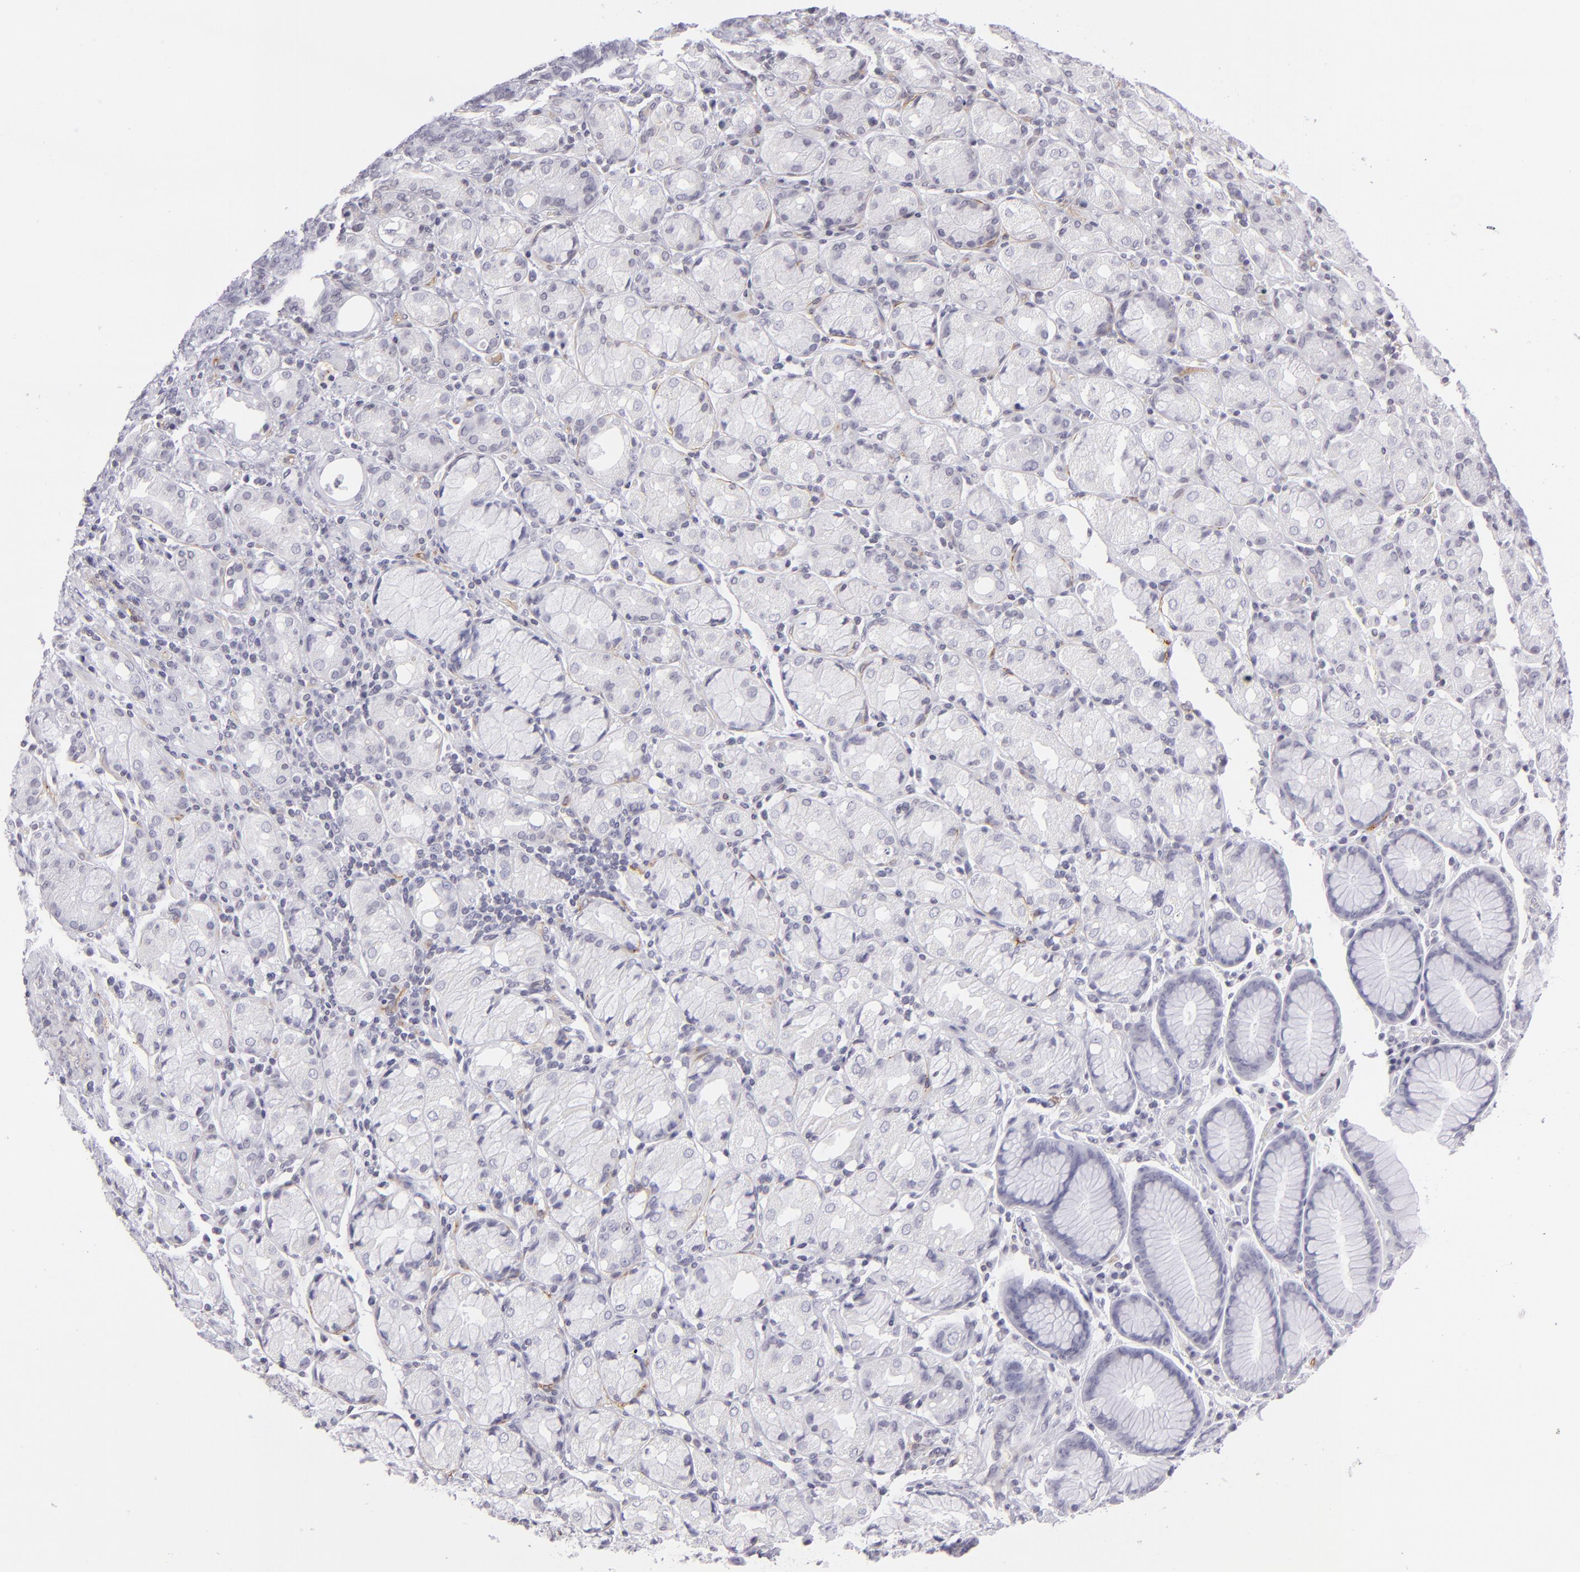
{"staining": {"intensity": "negative", "quantity": "none", "location": "none"}, "tissue": "stomach cancer", "cell_type": "Tumor cells", "image_type": "cancer", "snomed": [{"axis": "morphology", "description": "Adenocarcinoma, NOS"}, {"axis": "topography", "description": "Stomach, upper"}], "caption": "IHC of stomach adenocarcinoma demonstrates no positivity in tumor cells.", "gene": "THBD", "patient": {"sex": "male", "age": 71}}